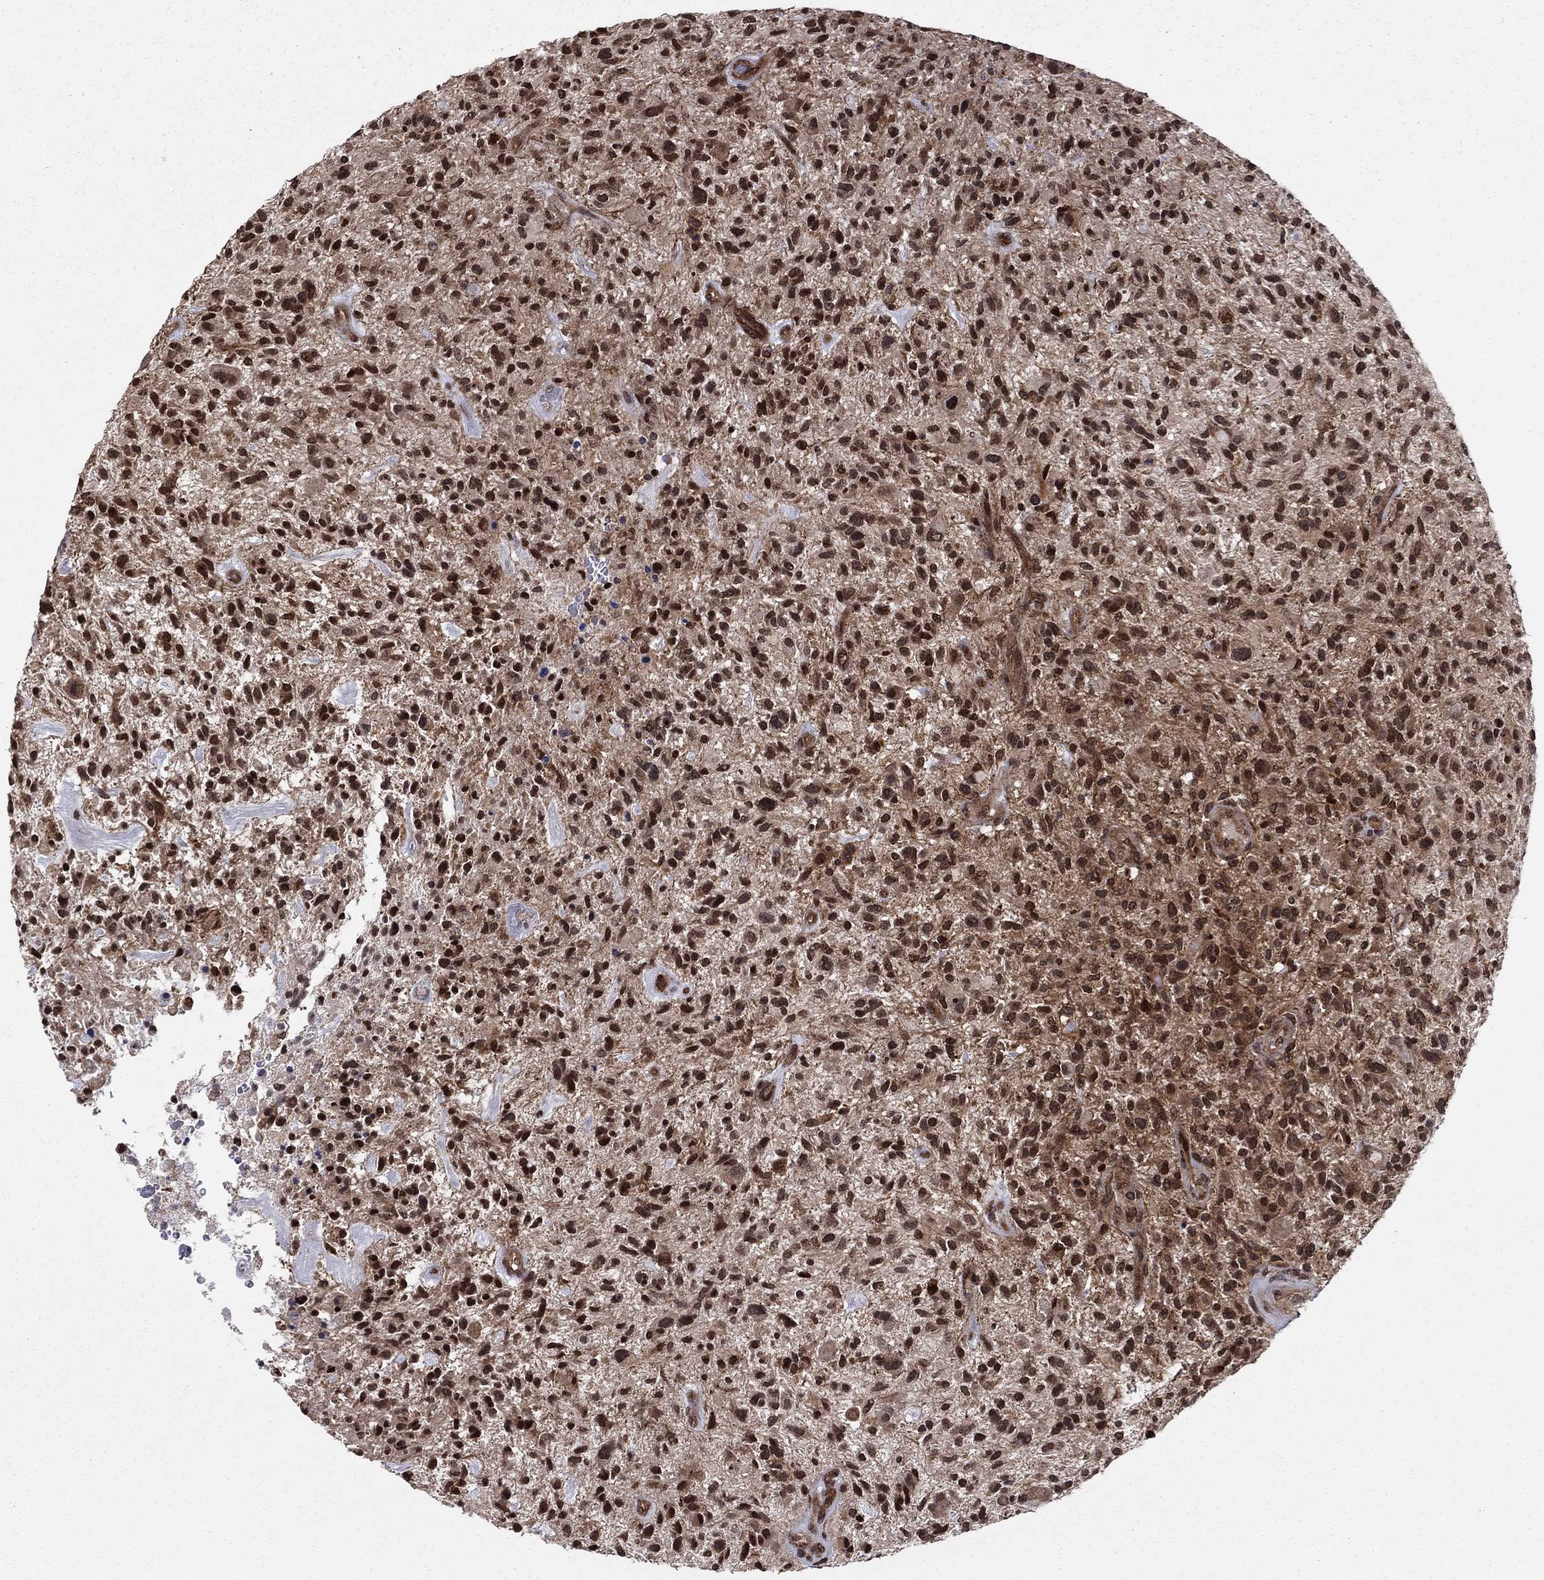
{"staining": {"intensity": "strong", "quantity": ">75%", "location": "nuclear"}, "tissue": "glioma", "cell_type": "Tumor cells", "image_type": "cancer", "snomed": [{"axis": "morphology", "description": "Glioma, malignant, High grade"}, {"axis": "topography", "description": "Brain"}], "caption": "Immunohistochemistry (IHC) of high-grade glioma (malignant) displays high levels of strong nuclear positivity in approximately >75% of tumor cells.", "gene": "SSX2IP", "patient": {"sex": "male", "age": 47}}